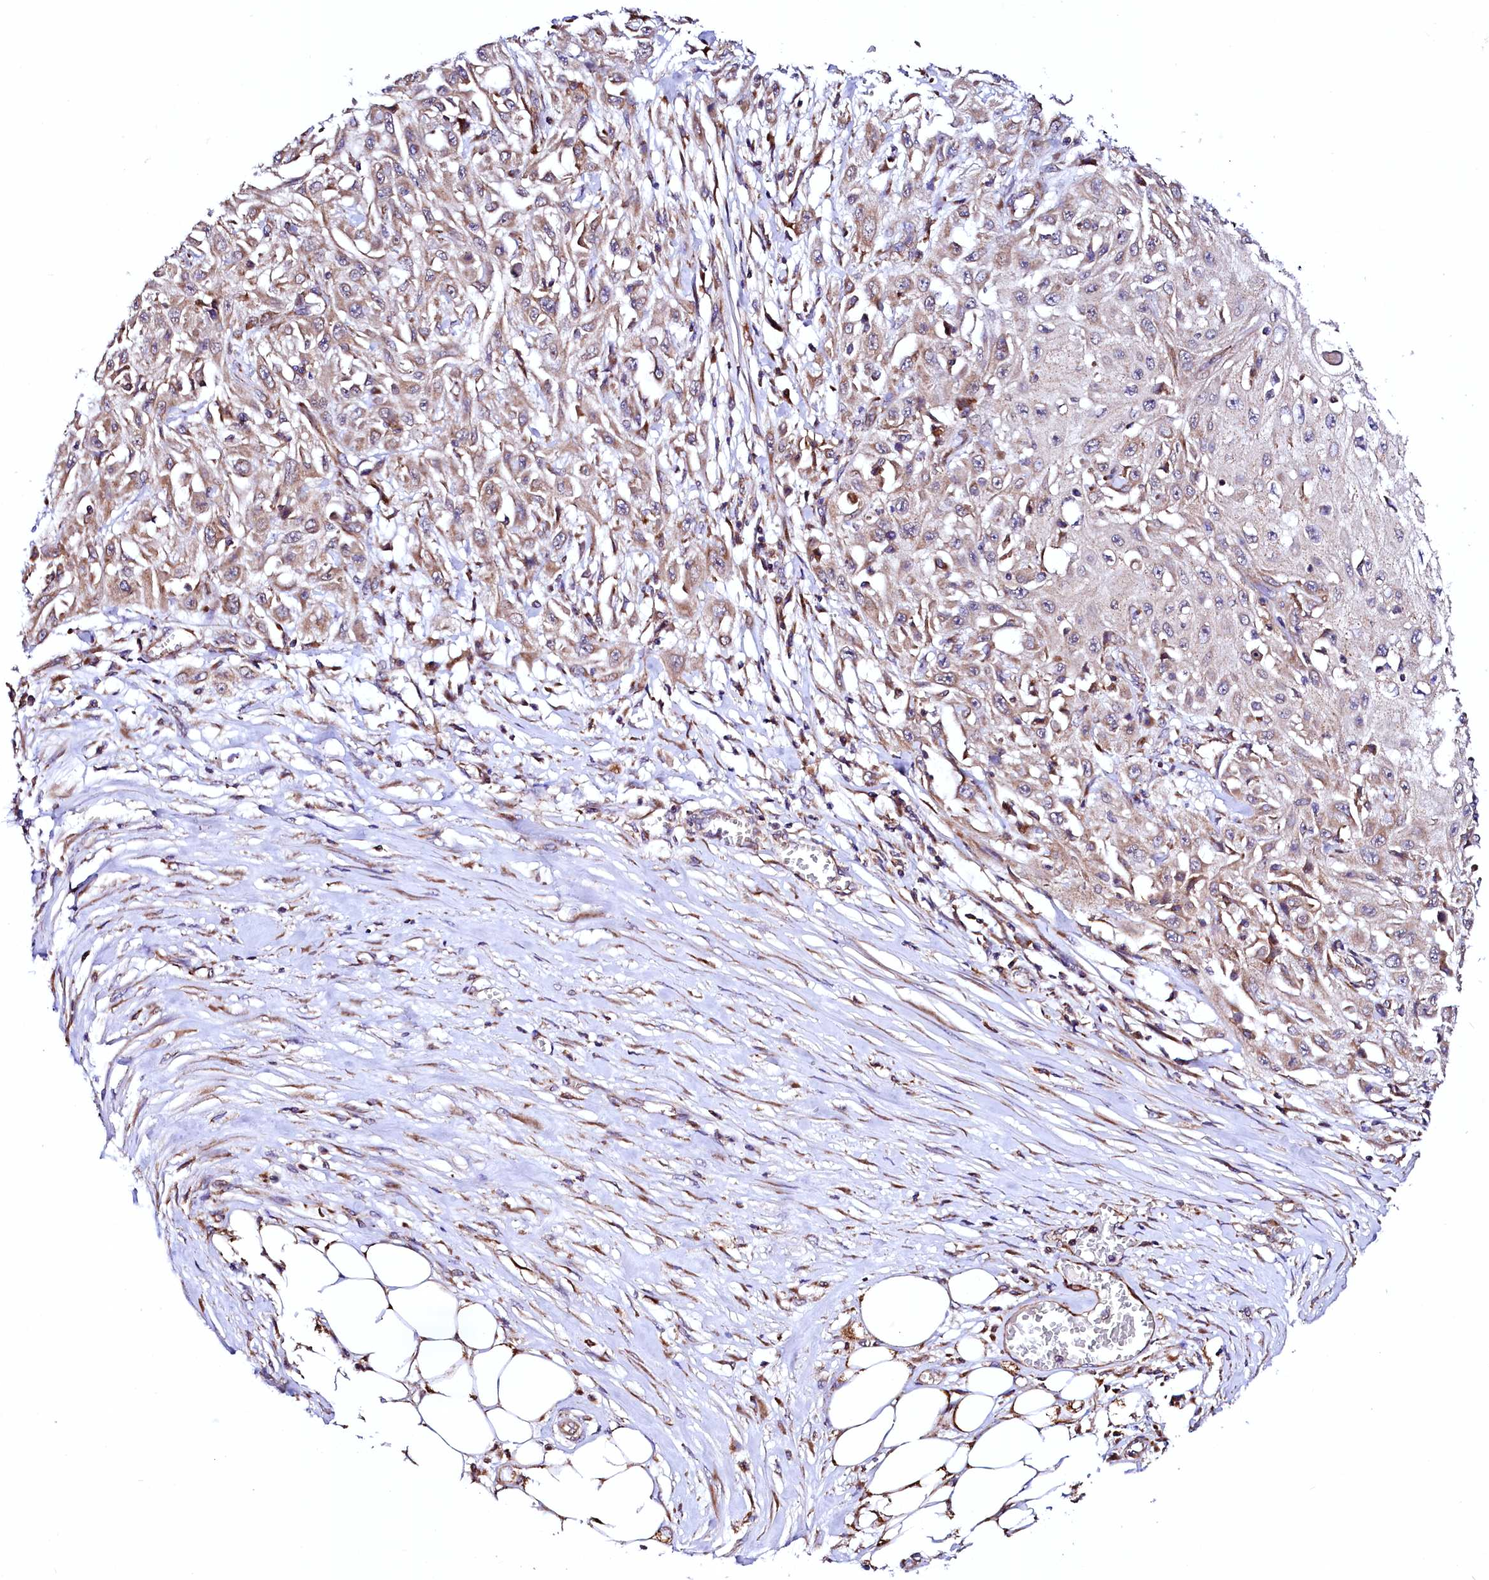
{"staining": {"intensity": "weak", "quantity": ">75%", "location": "cytoplasmic/membranous"}, "tissue": "skin cancer", "cell_type": "Tumor cells", "image_type": "cancer", "snomed": [{"axis": "morphology", "description": "Squamous cell carcinoma, NOS"}, {"axis": "morphology", "description": "Squamous cell carcinoma, metastatic, NOS"}, {"axis": "topography", "description": "Skin"}, {"axis": "topography", "description": "Lymph node"}], "caption": "IHC of skin squamous cell carcinoma exhibits low levels of weak cytoplasmic/membranous expression in about >75% of tumor cells.", "gene": "UBE3C", "patient": {"sex": "male", "age": 75}}